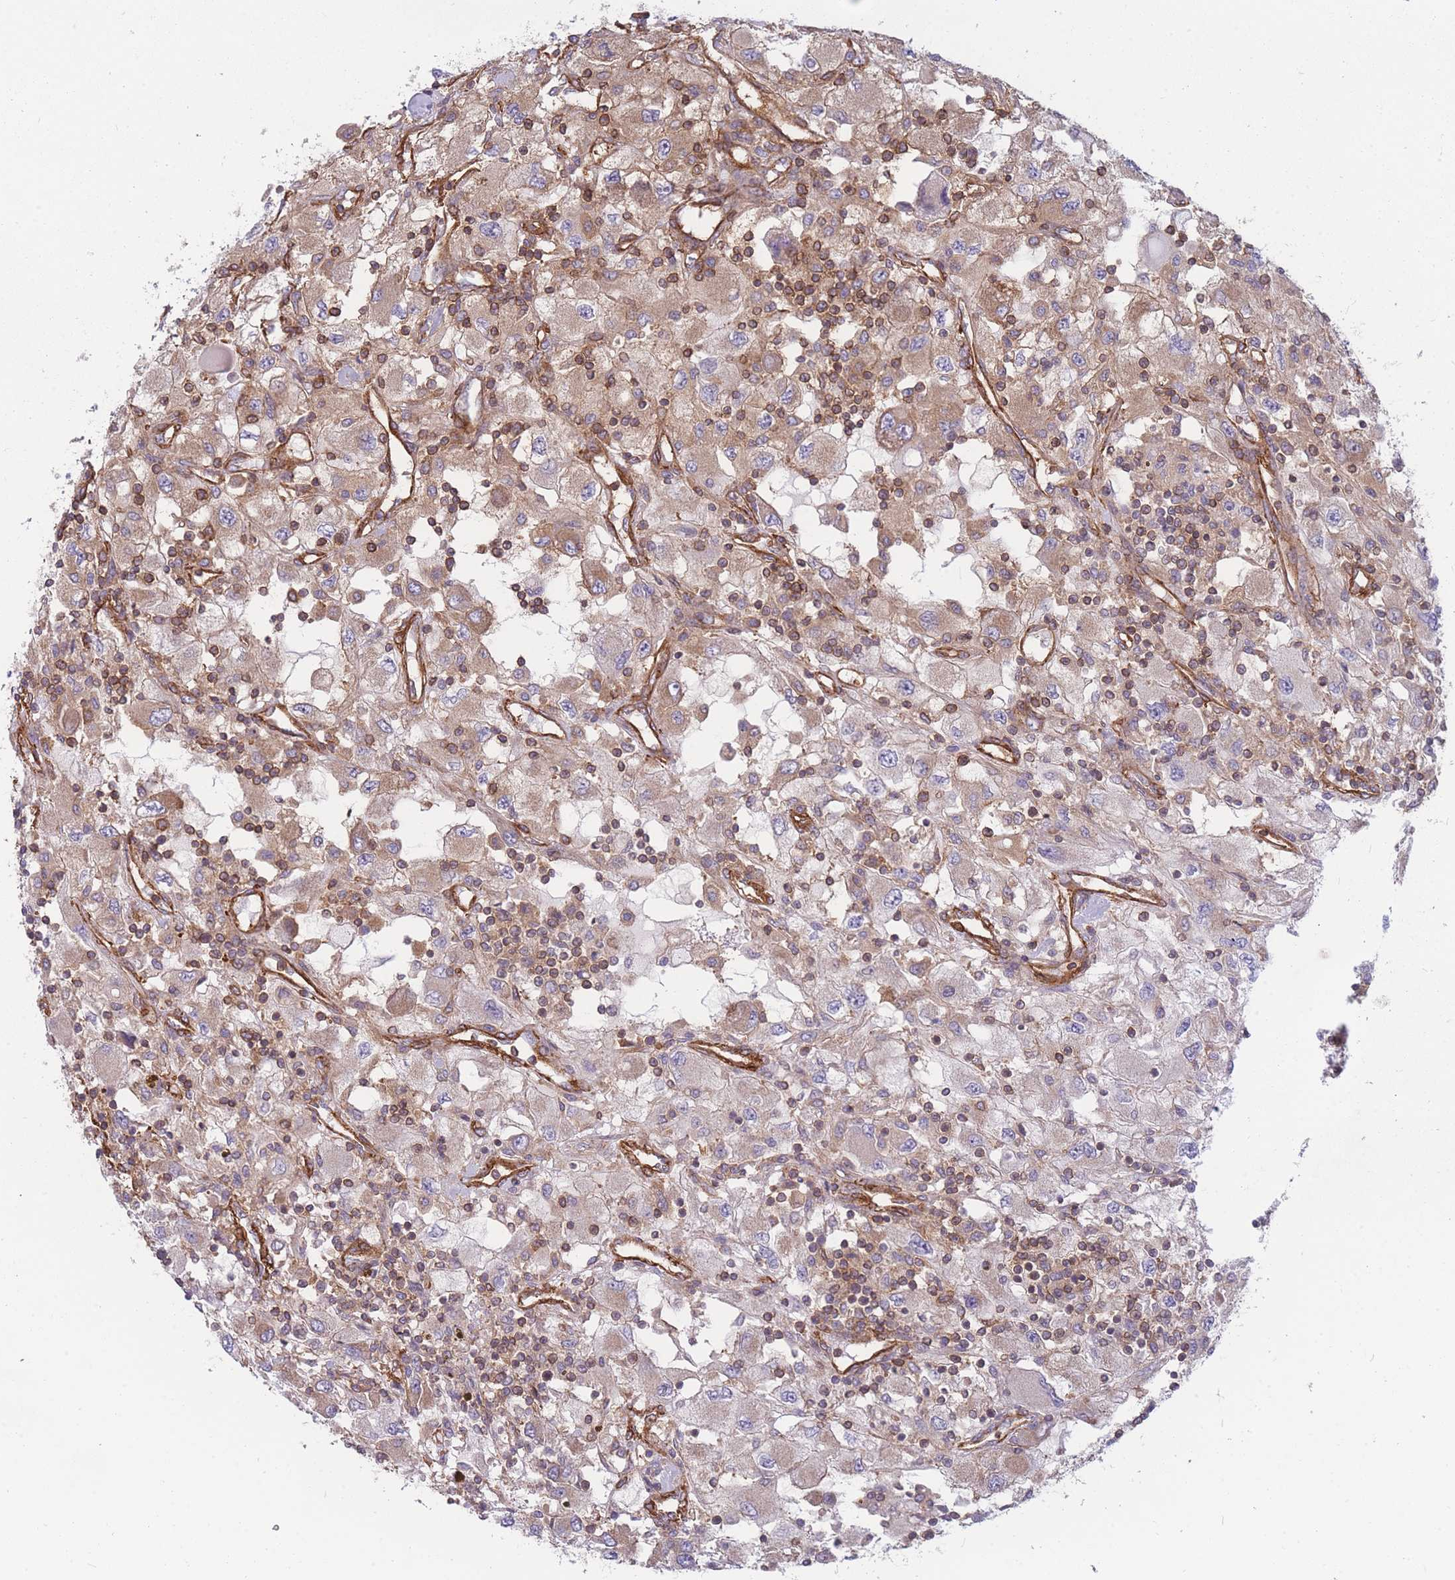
{"staining": {"intensity": "moderate", "quantity": "25%-75%", "location": "cytoplasmic/membranous"}, "tissue": "renal cancer", "cell_type": "Tumor cells", "image_type": "cancer", "snomed": [{"axis": "morphology", "description": "Adenocarcinoma, NOS"}, {"axis": "topography", "description": "Kidney"}], "caption": "Human adenocarcinoma (renal) stained with a brown dye shows moderate cytoplasmic/membranous positive expression in approximately 25%-75% of tumor cells.", "gene": "GGA1", "patient": {"sex": "female", "age": 67}}